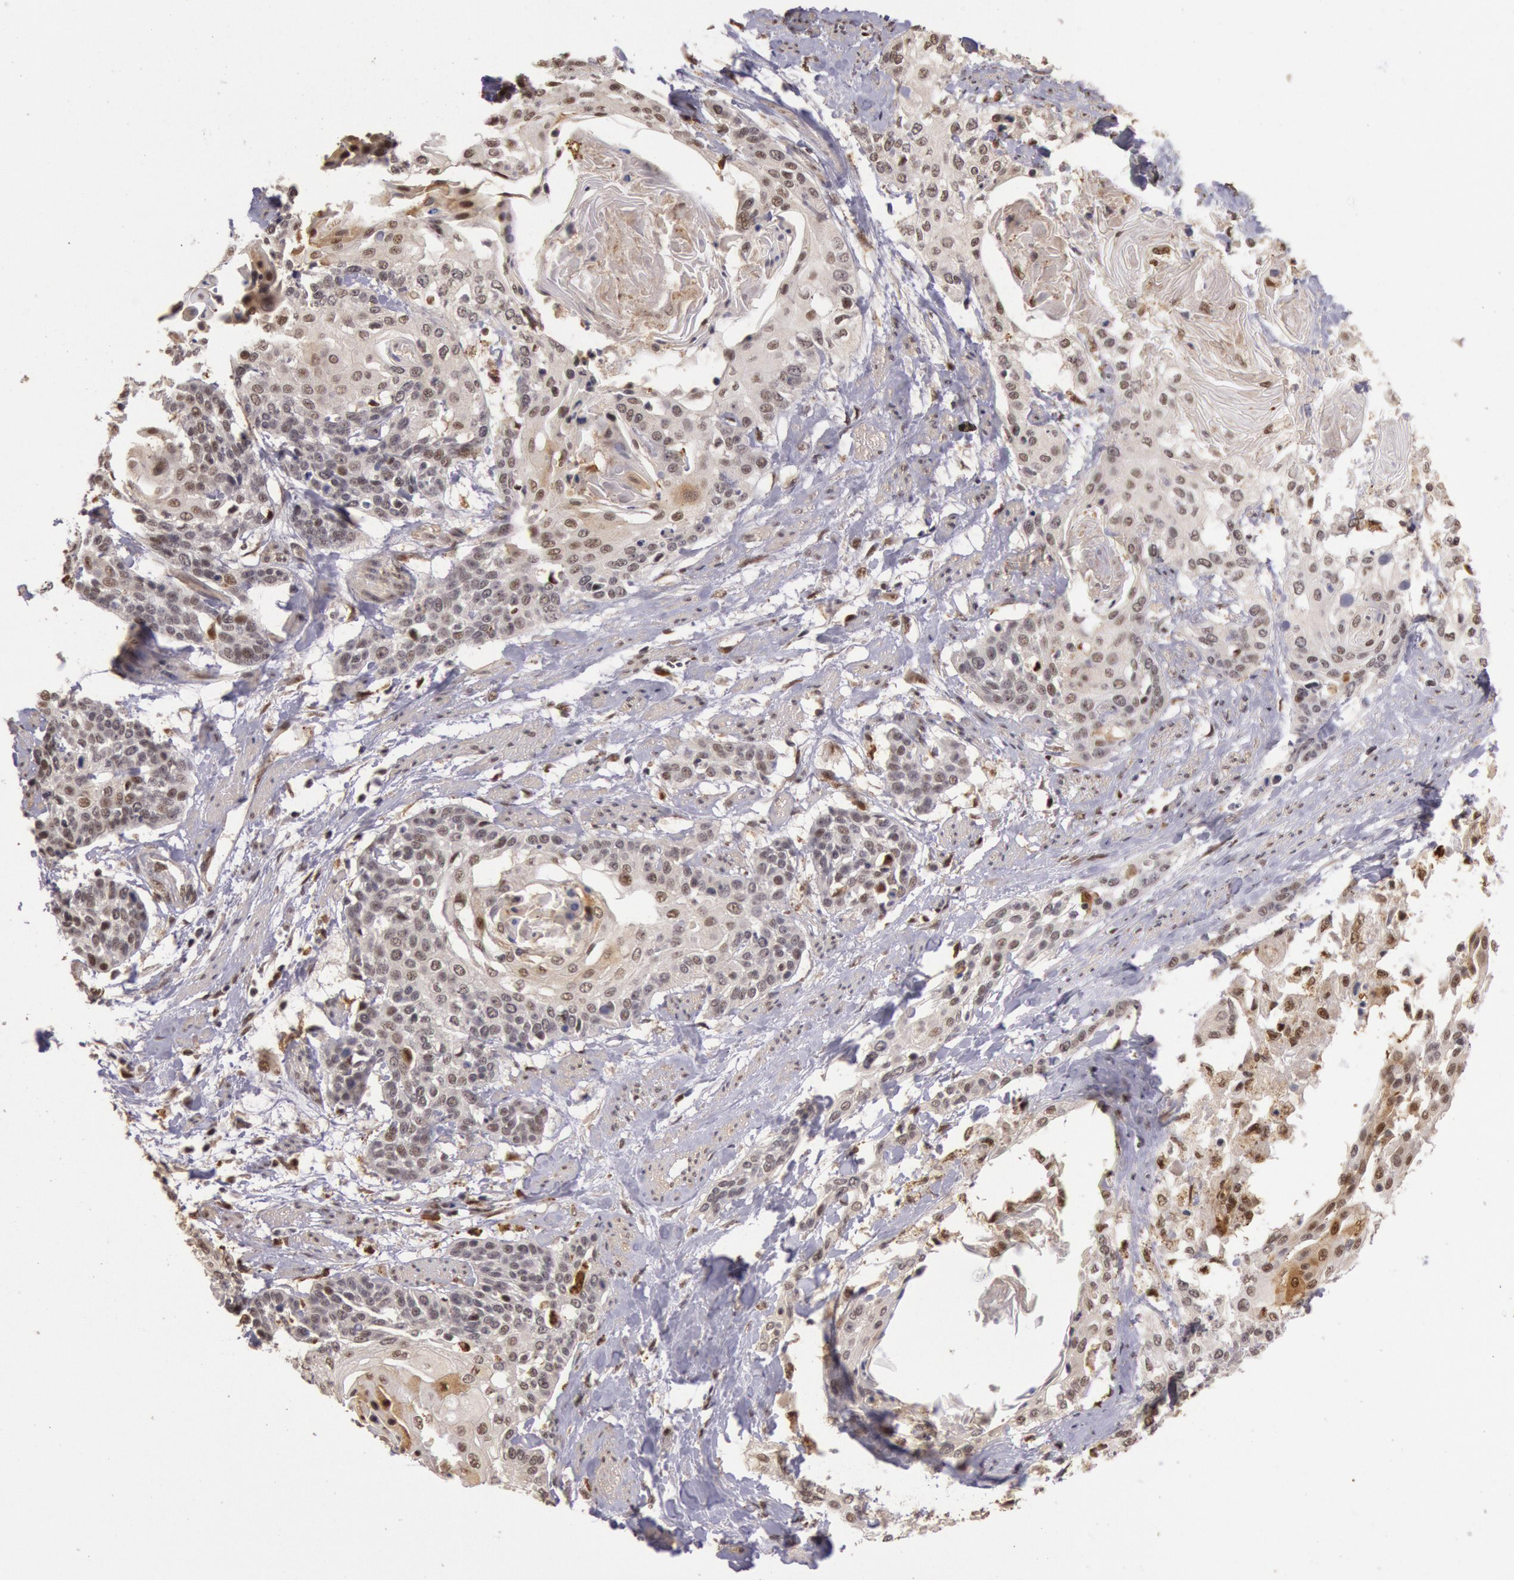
{"staining": {"intensity": "weak", "quantity": ">75%", "location": "nuclear"}, "tissue": "cervical cancer", "cell_type": "Tumor cells", "image_type": "cancer", "snomed": [{"axis": "morphology", "description": "Squamous cell carcinoma, NOS"}, {"axis": "topography", "description": "Cervix"}], "caption": "IHC image of human cervical cancer stained for a protein (brown), which exhibits low levels of weak nuclear staining in about >75% of tumor cells.", "gene": "LIG4", "patient": {"sex": "female", "age": 57}}